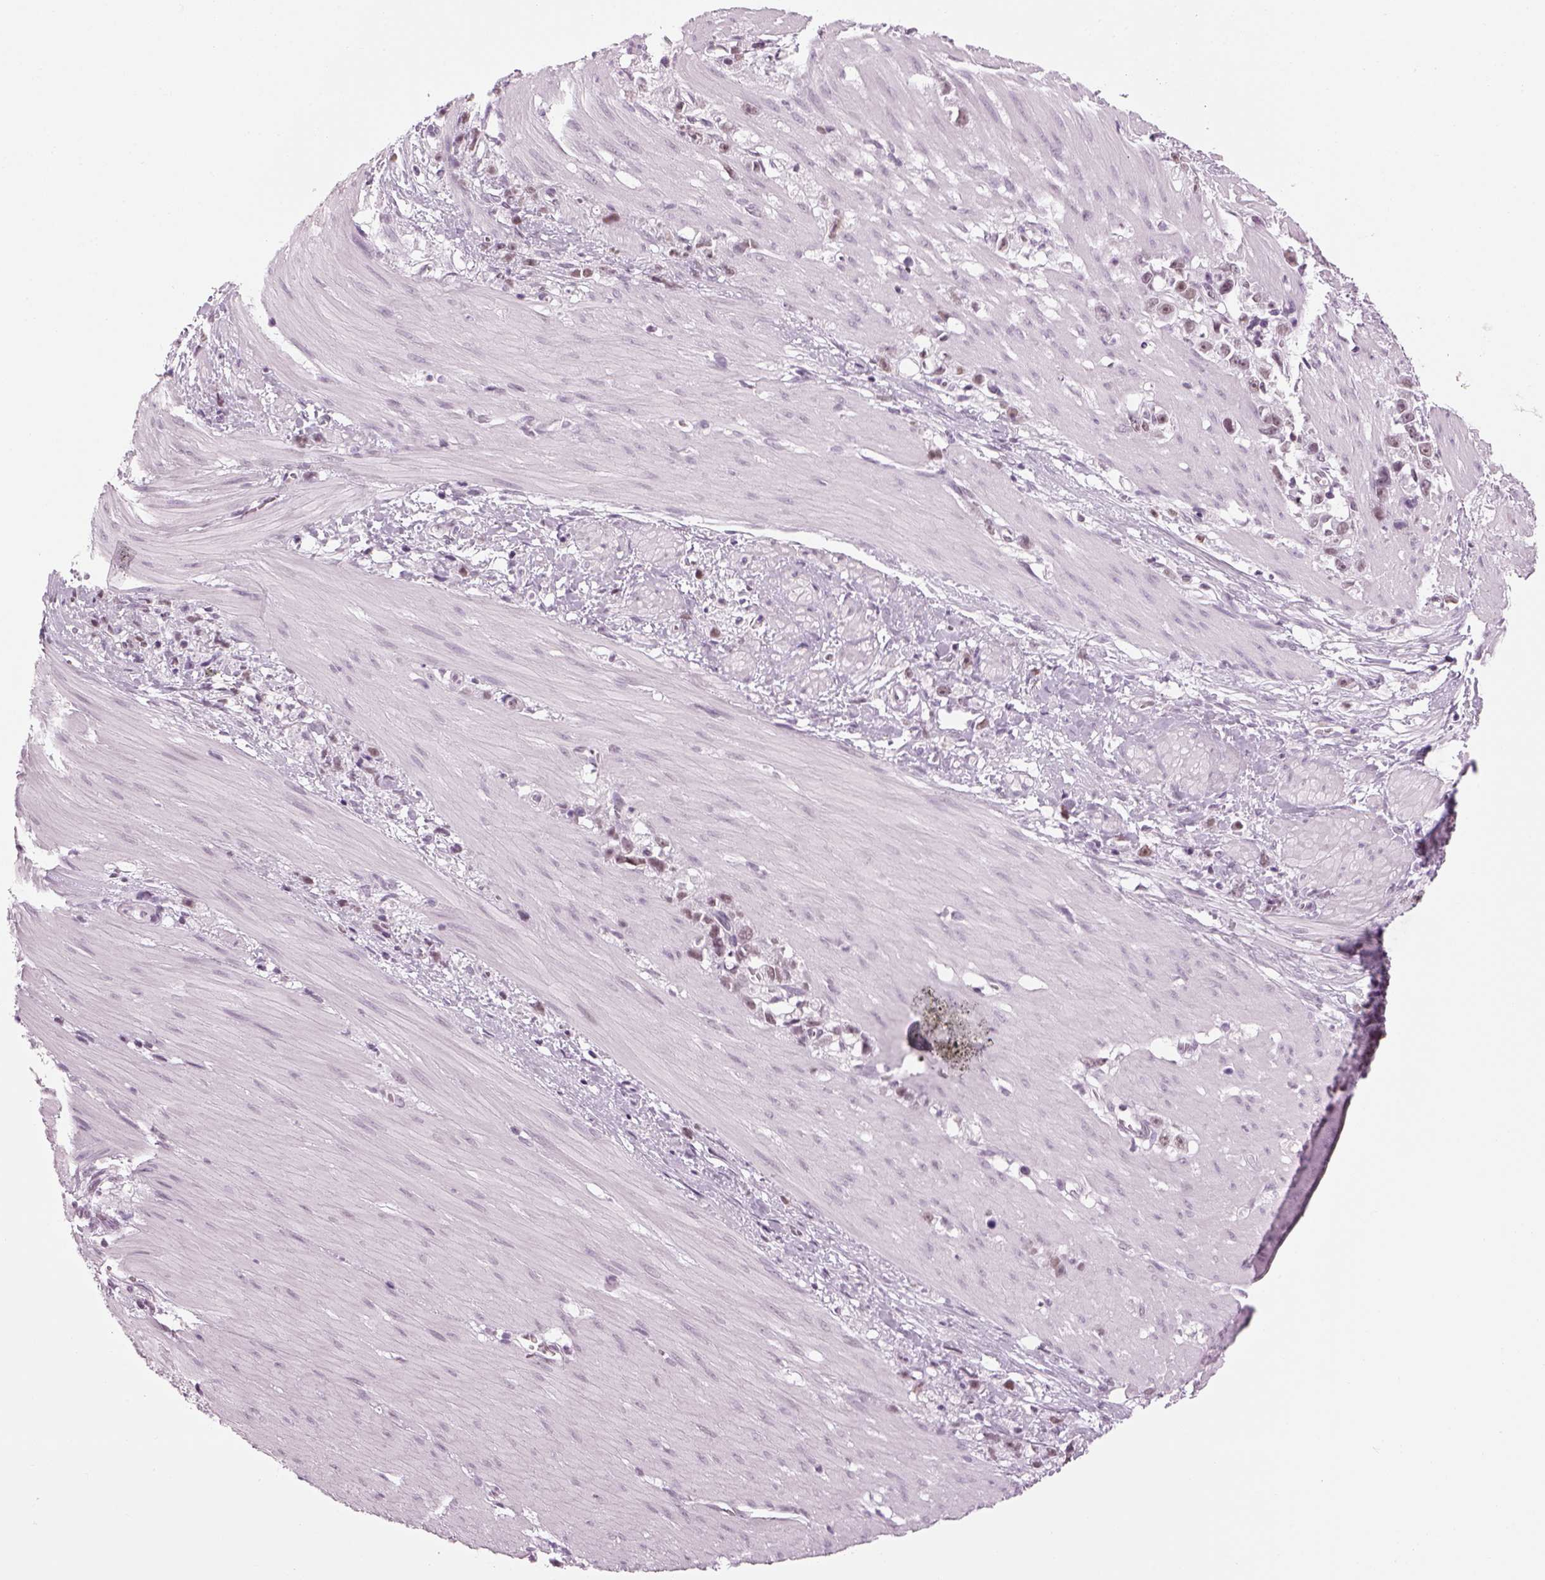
{"staining": {"intensity": "weak", "quantity": "<25%", "location": "nuclear"}, "tissue": "stomach cancer", "cell_type": "Tumor cells", "image_type": "cancer", "snomed": [{"axis": "morphology", "description": "Adenocarcinoma, NOS"}, {"axis": "topography", "description": "Stomach"}], "caption": "Immunohistochemistry micrograph of neoplastic tissue: stomach cancer stained with DAB (3,3'-diaminobenzidine) reveals no significant protein staining in tumor cells.", "gene": "KCNG2", "patient": {"sex": "female", "age": 59}}